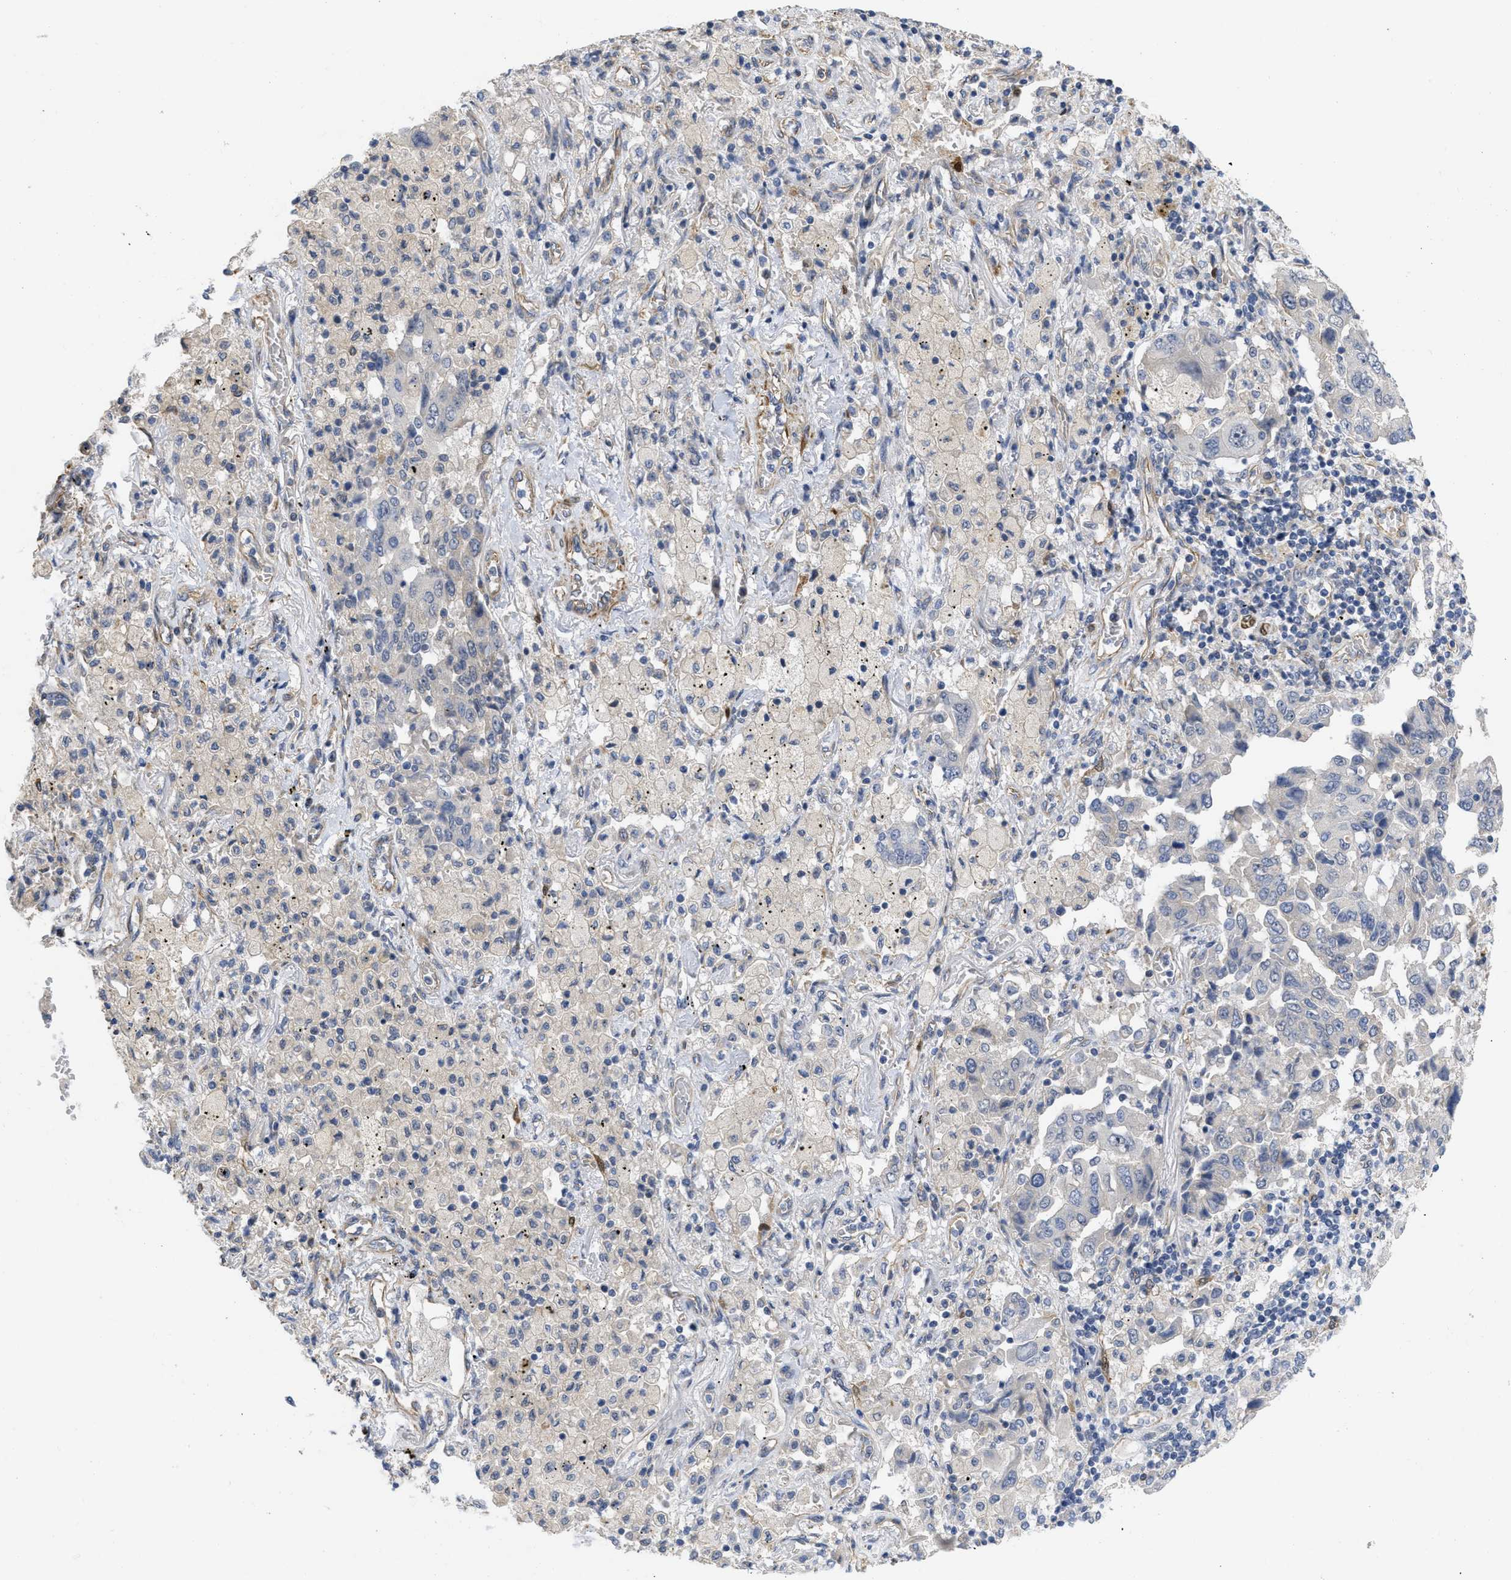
{"staining": {"intensity": "negative", "quantity": "none", "location": "none"}, "tissue": "lung cancer", "cell_type": "Tumor cells", "image_type": "cancer", "snomed": [{"axis": "morphology", "description": "Adenocarcinoma, NOS"}, {"axis": "topography", "description": "Lung"}], "caption": "Human lung adenocarcinoma stained for a protein using IHC demonstrates no expression in tumor cells.", "gene": "ARHGEF26", "patient": {"sex": "female", "age": 65}}